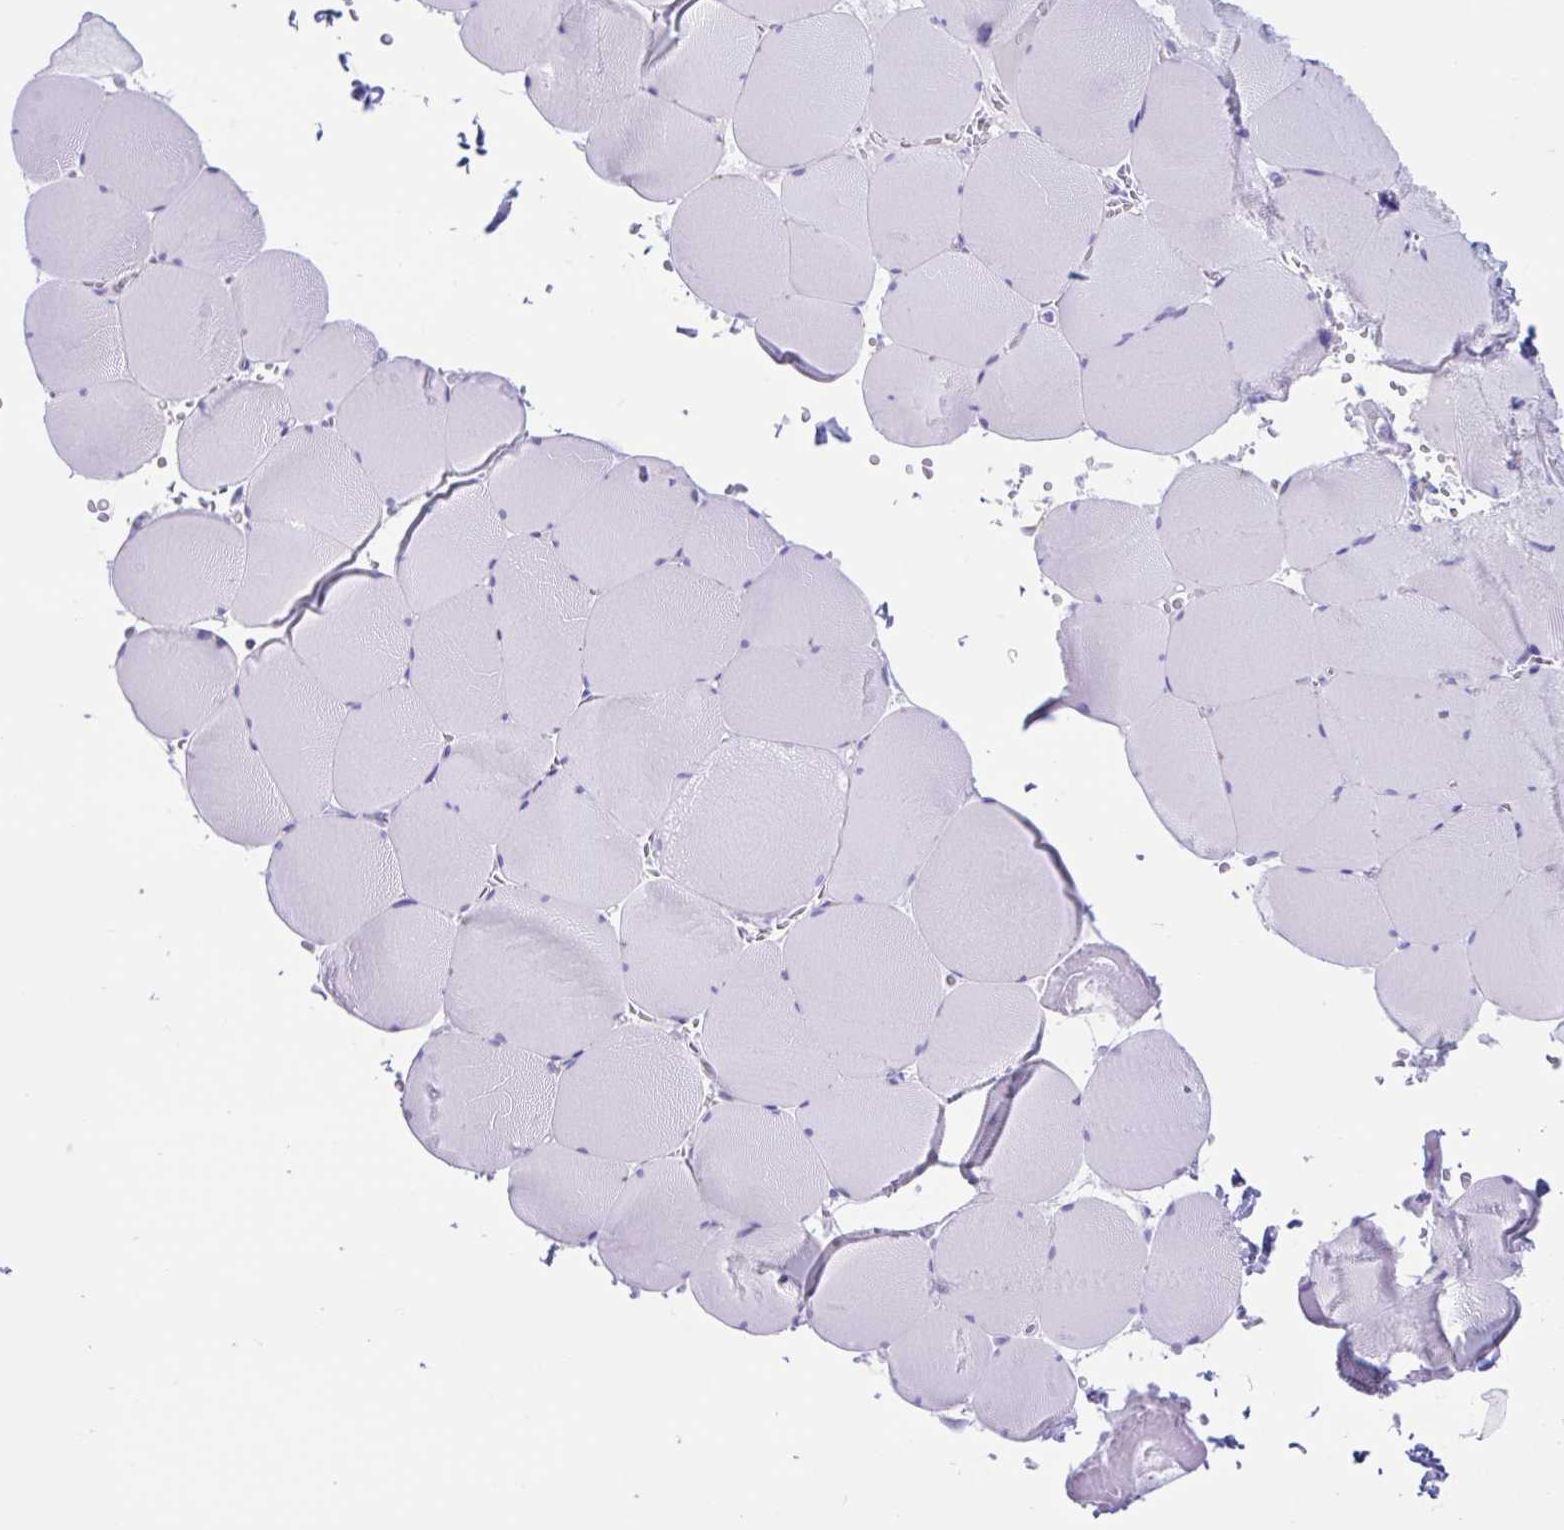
{"staining": {"intensity": "strong", "quantity": "<25%", "location": "cytoplasmic/membranous"}, "tissue": "skeletal muscle", "cell_type": "Myocytes", "image_type": "normal", "snomed": [{"axis": "morphology", "description": "Normal tissue, NOS"}, {"axis": "topography", "description": "Skeletal muscle"}, {"axis": "topography", "description": "Head-Neck"}], "caption": "The micrograph exhibits staining of unremarkable skeletal muscle, revealing strong cytoplasmic/membranous protein positivity (brown color) within myocytes.", "gene": "TMEM35A", "patient": {"sex": "male", "age": 66}}